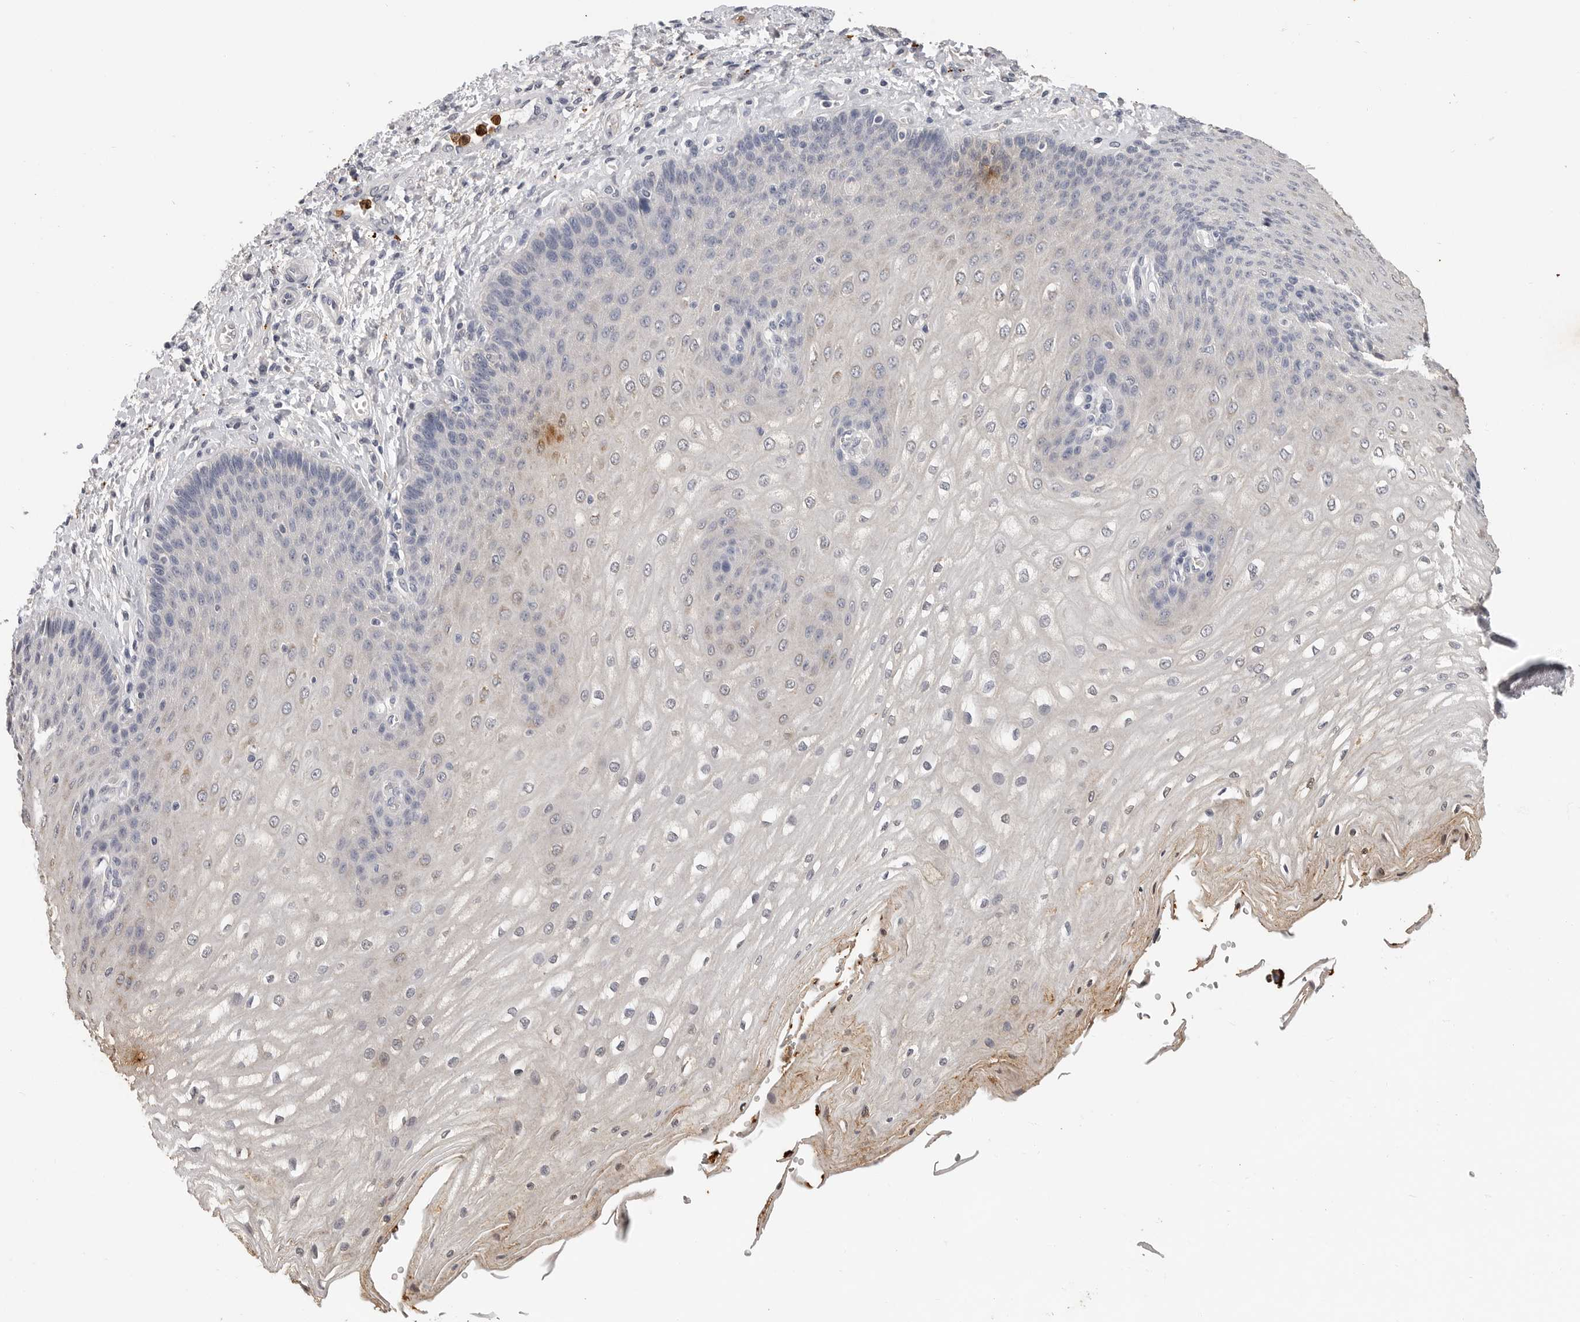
{"staining": {"intensity": "weak", "quantity": "<25%", "location": "cytoplasmic/membranous"}, "tissue": "esophagus", "cell_type": "Squamous epithelial cells", "image_type": "normal", "snomed": [{"axis": "morphology", "description": "Normal tissue, NOS"}, {"axis": "topography", "description": "Esophagus"}], "caption": "High power microscopy micrograph of an immunohistochemistry (IHC) micrograph of normal esophagus, revealing no significant positivity in squamous epithelial cells.", "gene": "LTBR", "patient": {"sex": "male", "age": 54}}